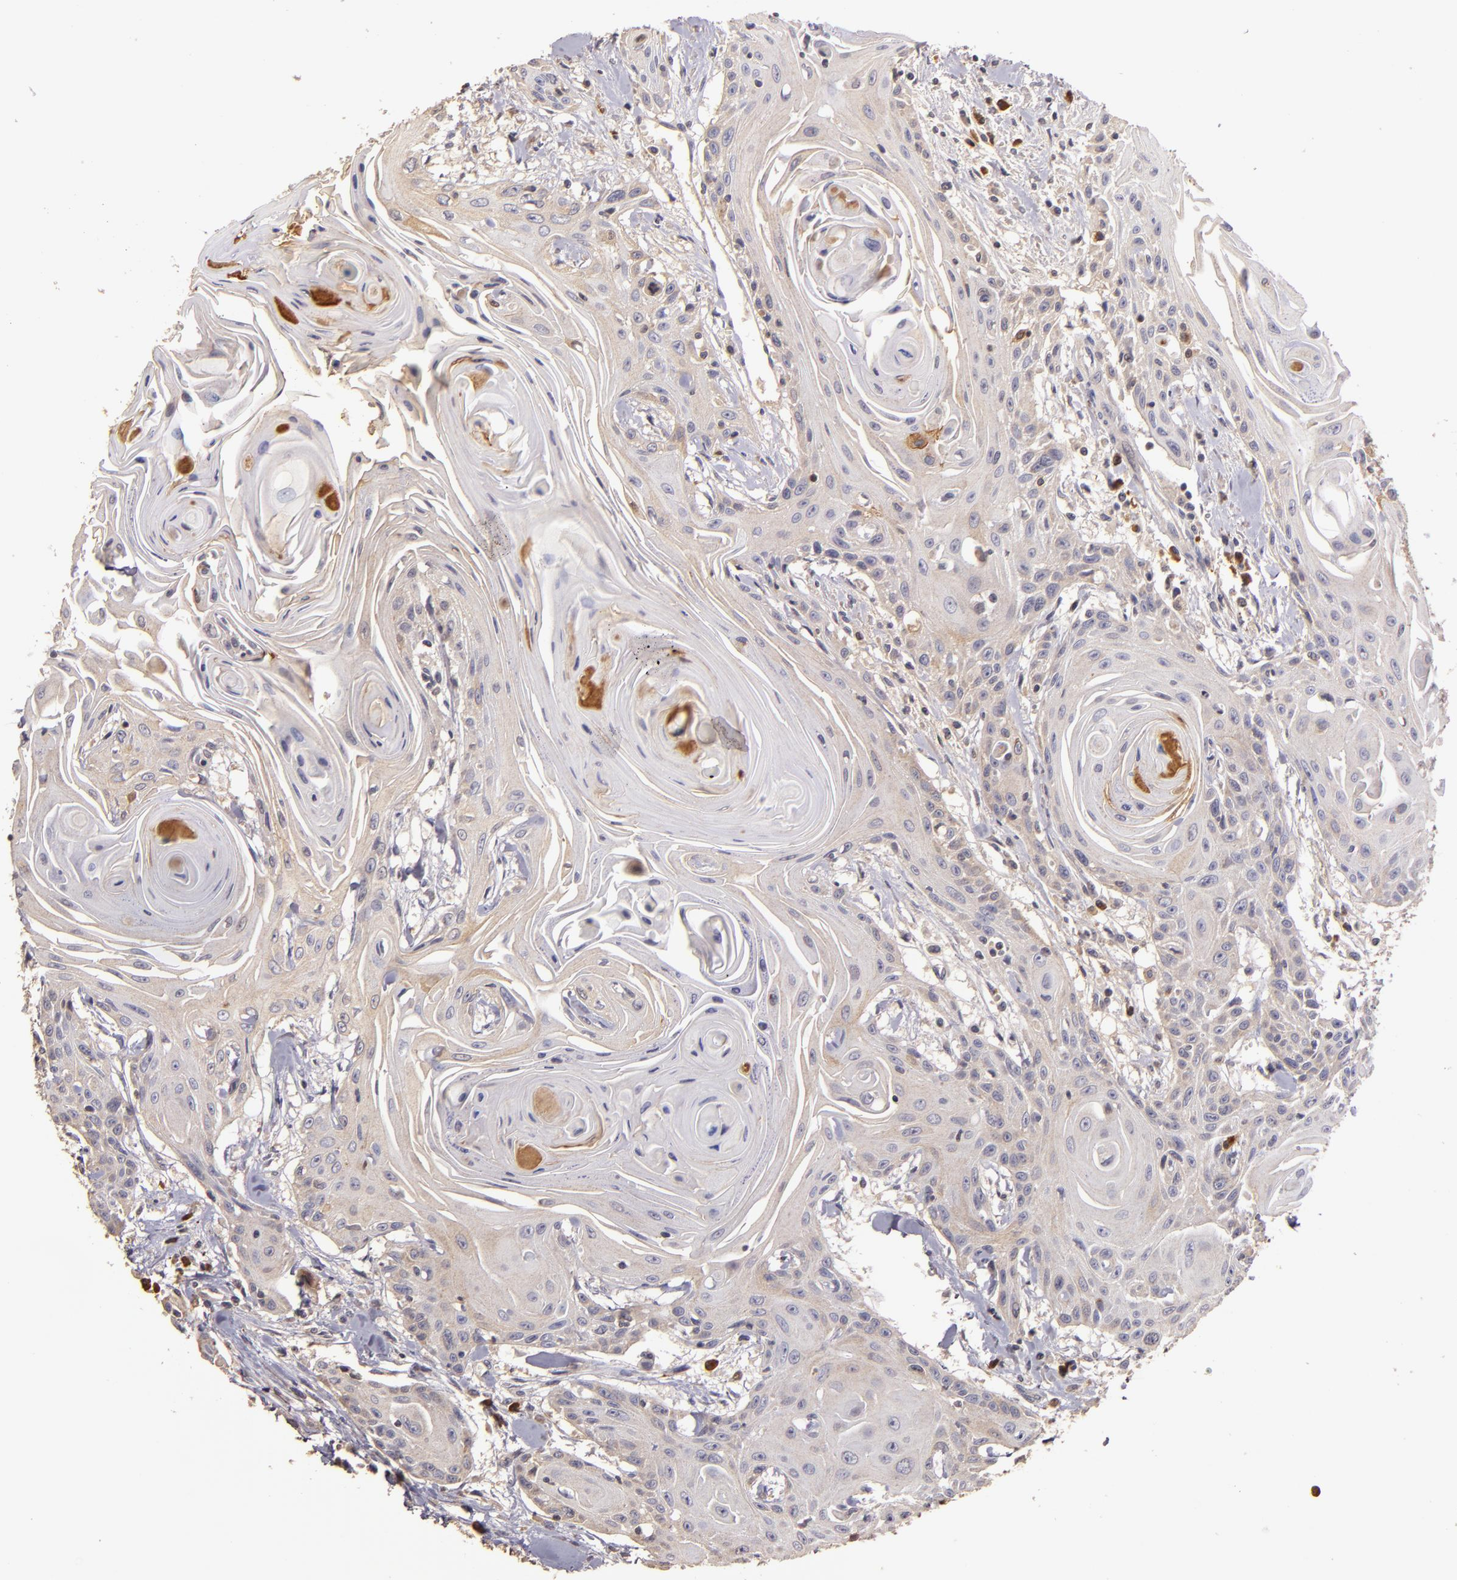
{"staining": {"intensity": "weak", "quantity": "<25%", "location": "cytoplasmic/membranous"}, "tissue": "head and neck cancer", "cell_type": "Tumor cells", "image_type": "cancer", "snomed": [{"axis": "morphology", "description": "Squamous cell carcinoma, NOS"}, {"axis": "morphology", "description": "Squamous cell carcinoma, metastatic, NOS"}, {"axis": "topography", "description": "Lymph node"}, {"axis": "topography", "description": "Salivary gland"}, {"axis": "topography", "description": "Head-Neck"}], "caption": "Tumor cells show no significant staining in head and neck squamous cell carcinoma. (DAB immunohistochemistry (IHC), high magnification).", "gene": "ABL1", "patient": {"sex": "female", "age": 74}}